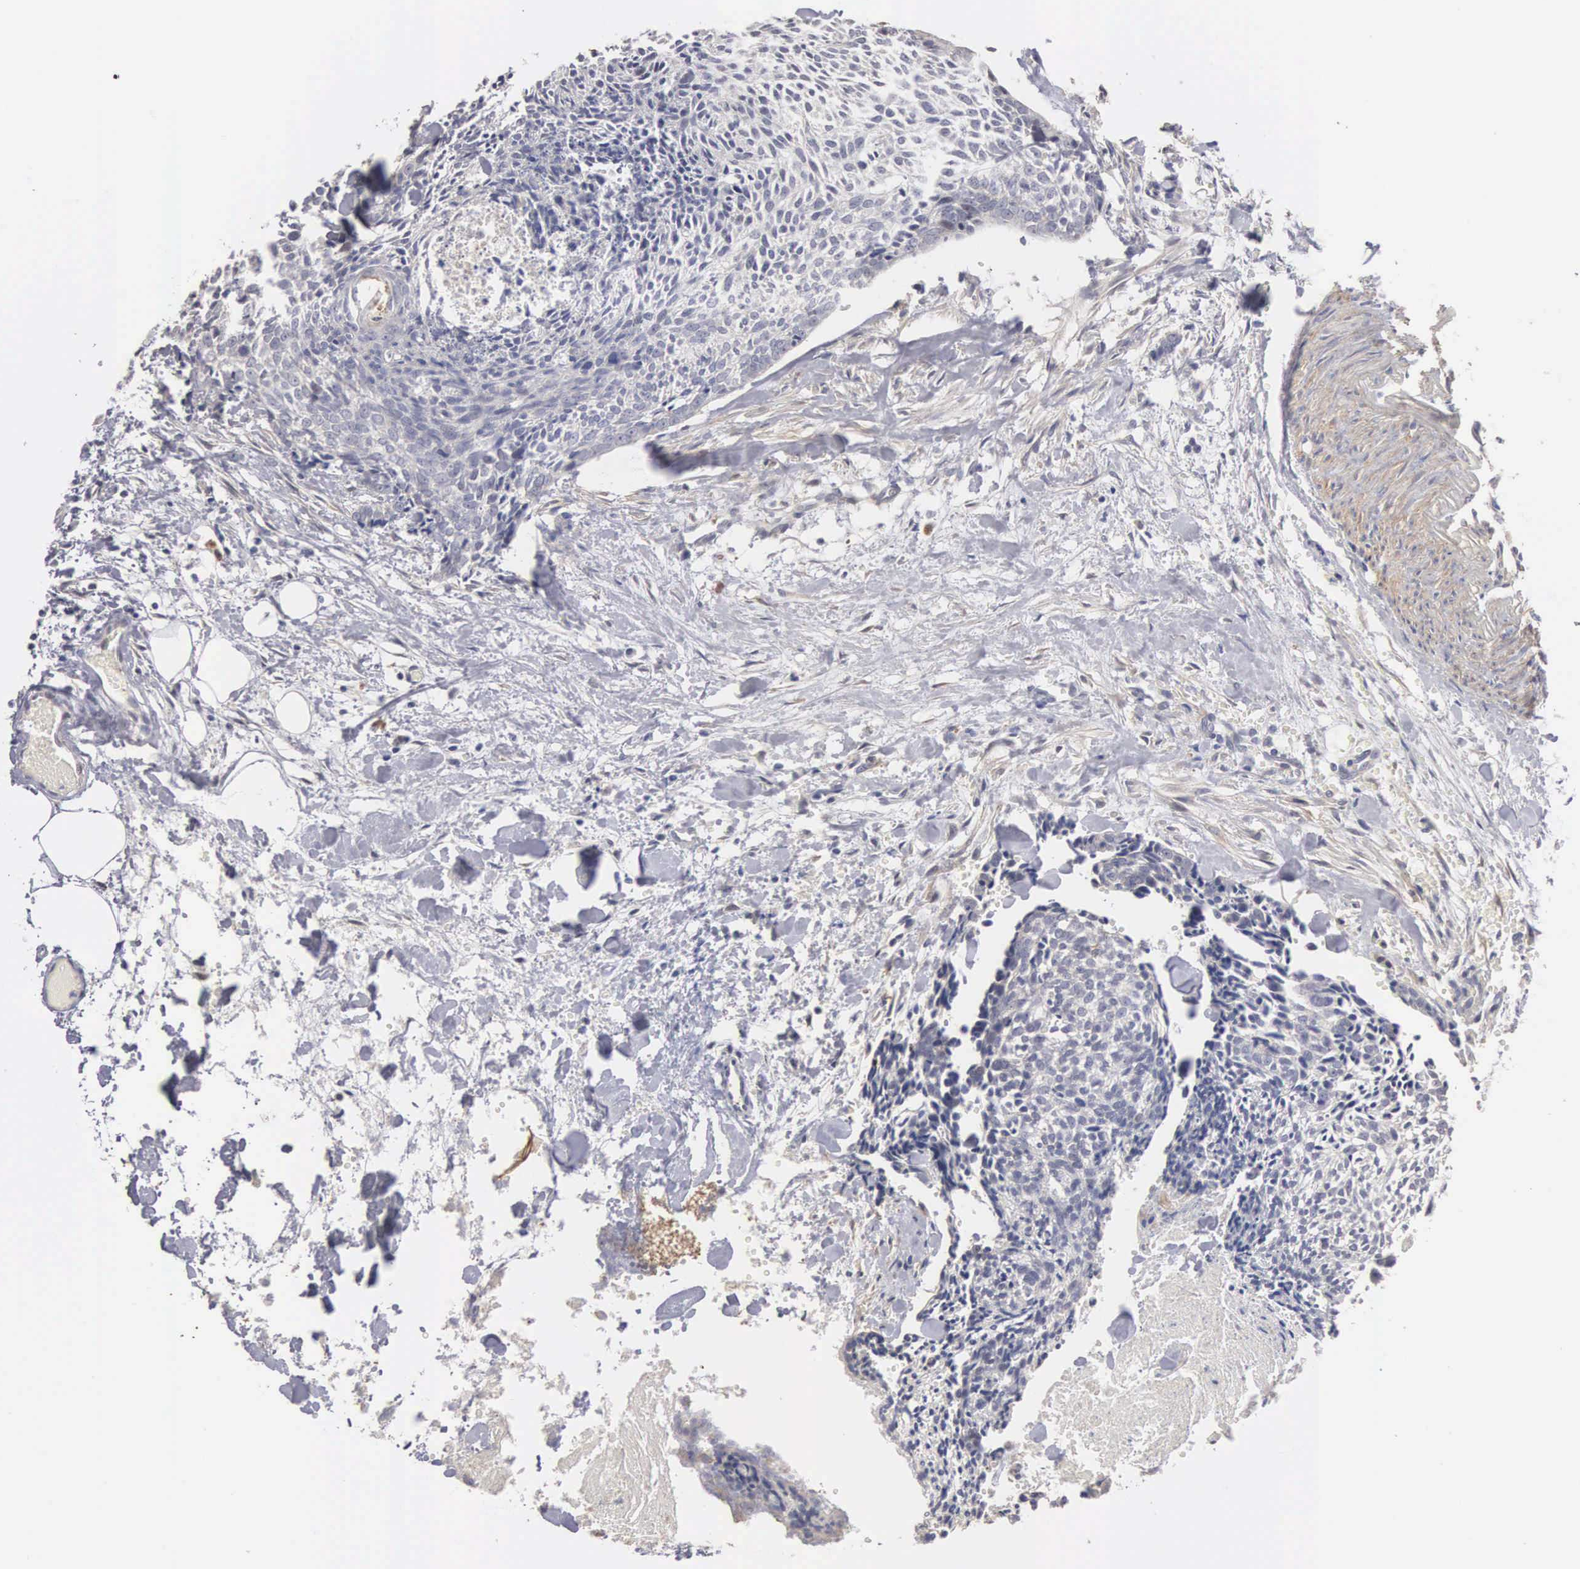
{"staining": {"intensity": "negative", "quantity": "none", "location": "none"}, "tissue": "head and neck cancer", "cell_type": "Tumor cells", "image_type": "cancer", "snomed": [{"axis": "morphology", "description": "Squamous cell carcinoma, NOS"}, {"axis": "topography", "description": "Salivary gland"}, {"axis": "topography", "description": "Head-Neck"}], "caption": "The immunohistochemistry (IHC) image has no significant positivity in tumor cells of head and neck cancer tissue.", "gene": "ELFN2", "patient": {"sex": "male", "age": 70}}